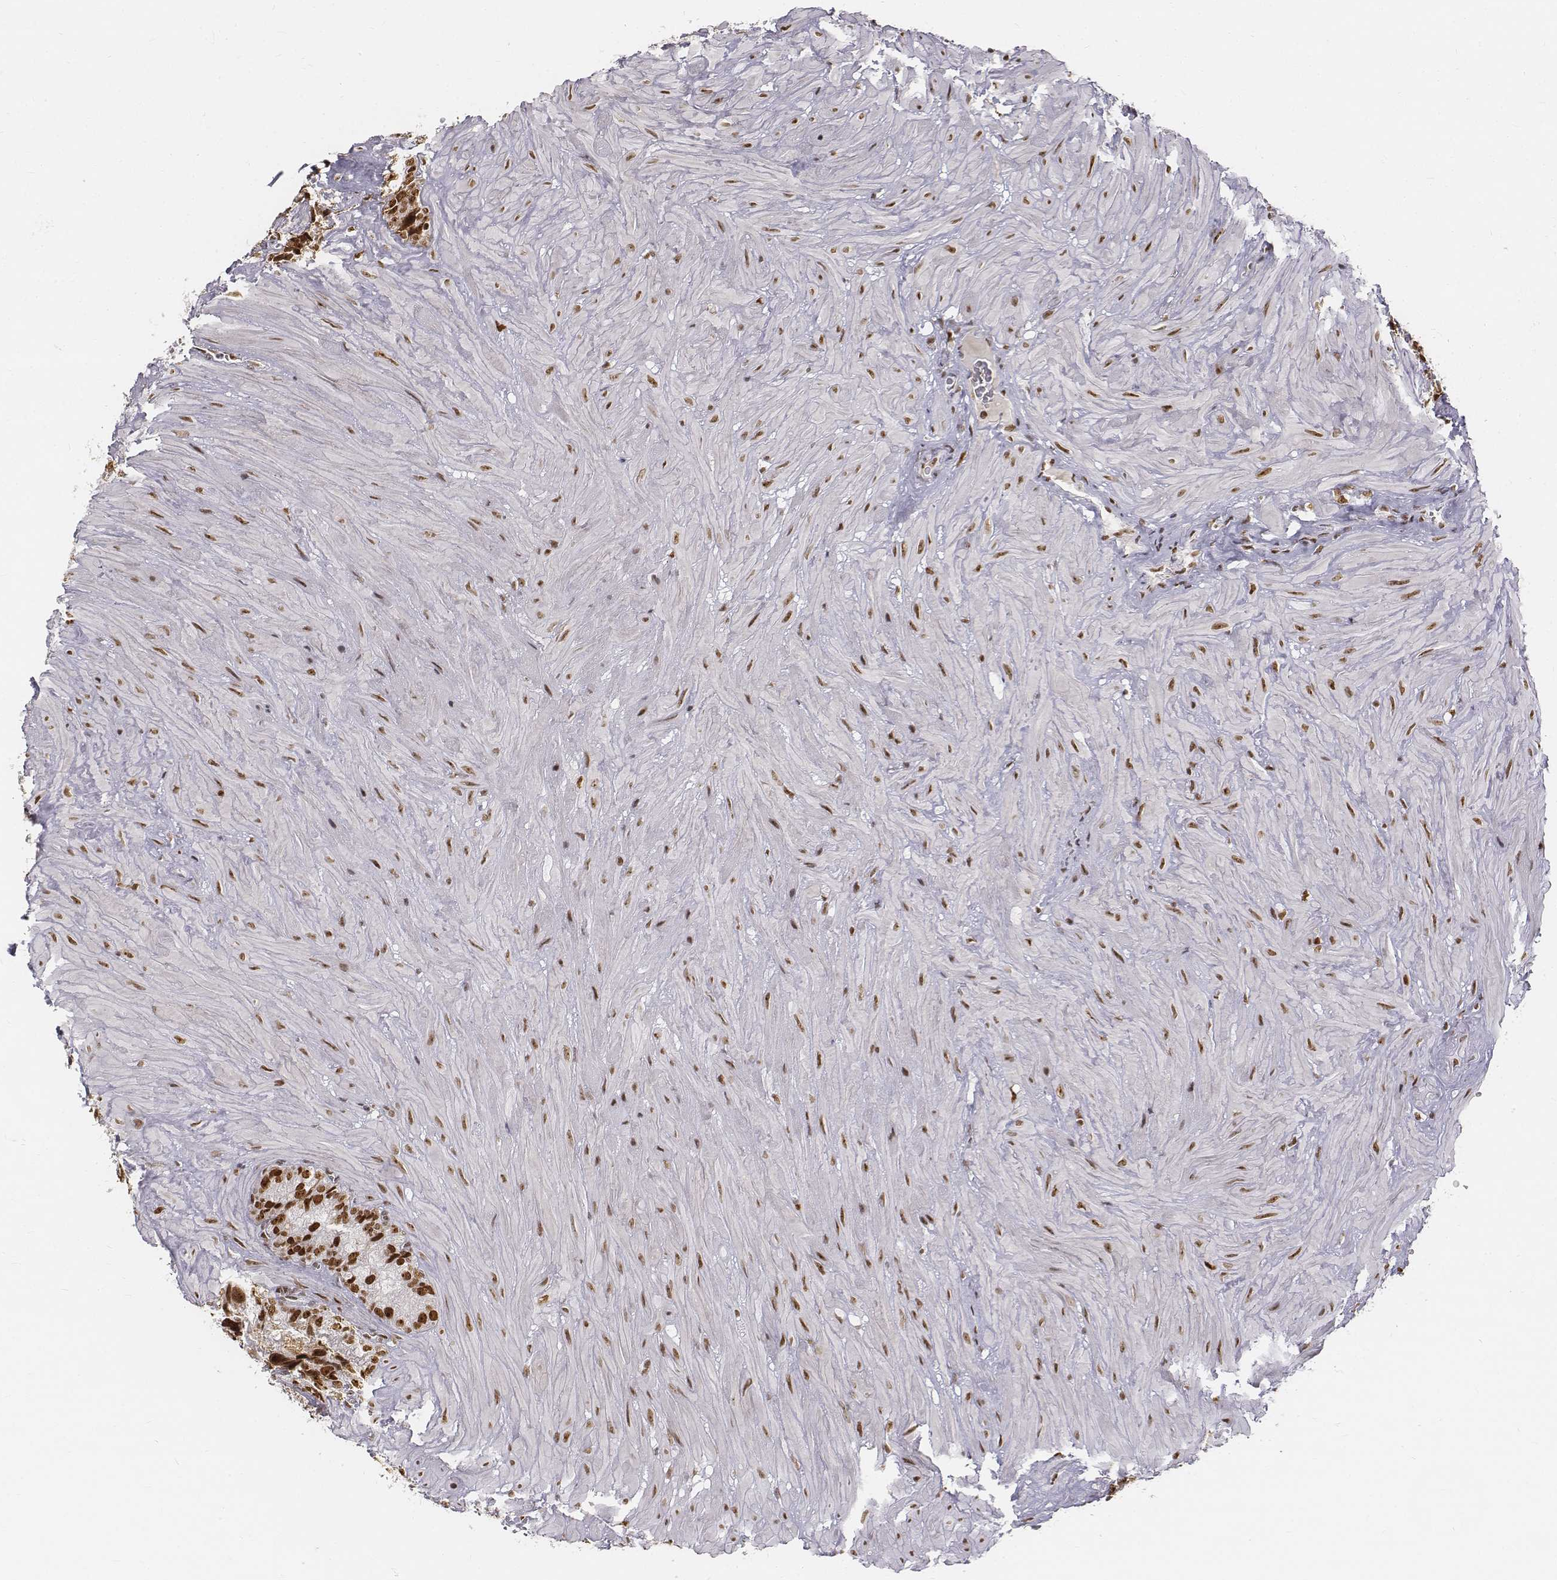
{"staining": {"intensity": "moderate", "quantity": ">75%", "location": "nuclear"}, "tissue": "seminal vesicle", "cell_type": "Glandular cells", "image_type": "normal", "snomed": [{"axis": "morphology", "description": "Normal tissue, NOS"}, {"axis": "topography", "description": "Seminal veicle"}], "caption": "The histopathology image reveals a brown stain indicating the presence of a protein in the nuclear of glandular cells in seminal vesicle.", "gene": "PHF6", "patient": {"sex": "male", "age": 72}}